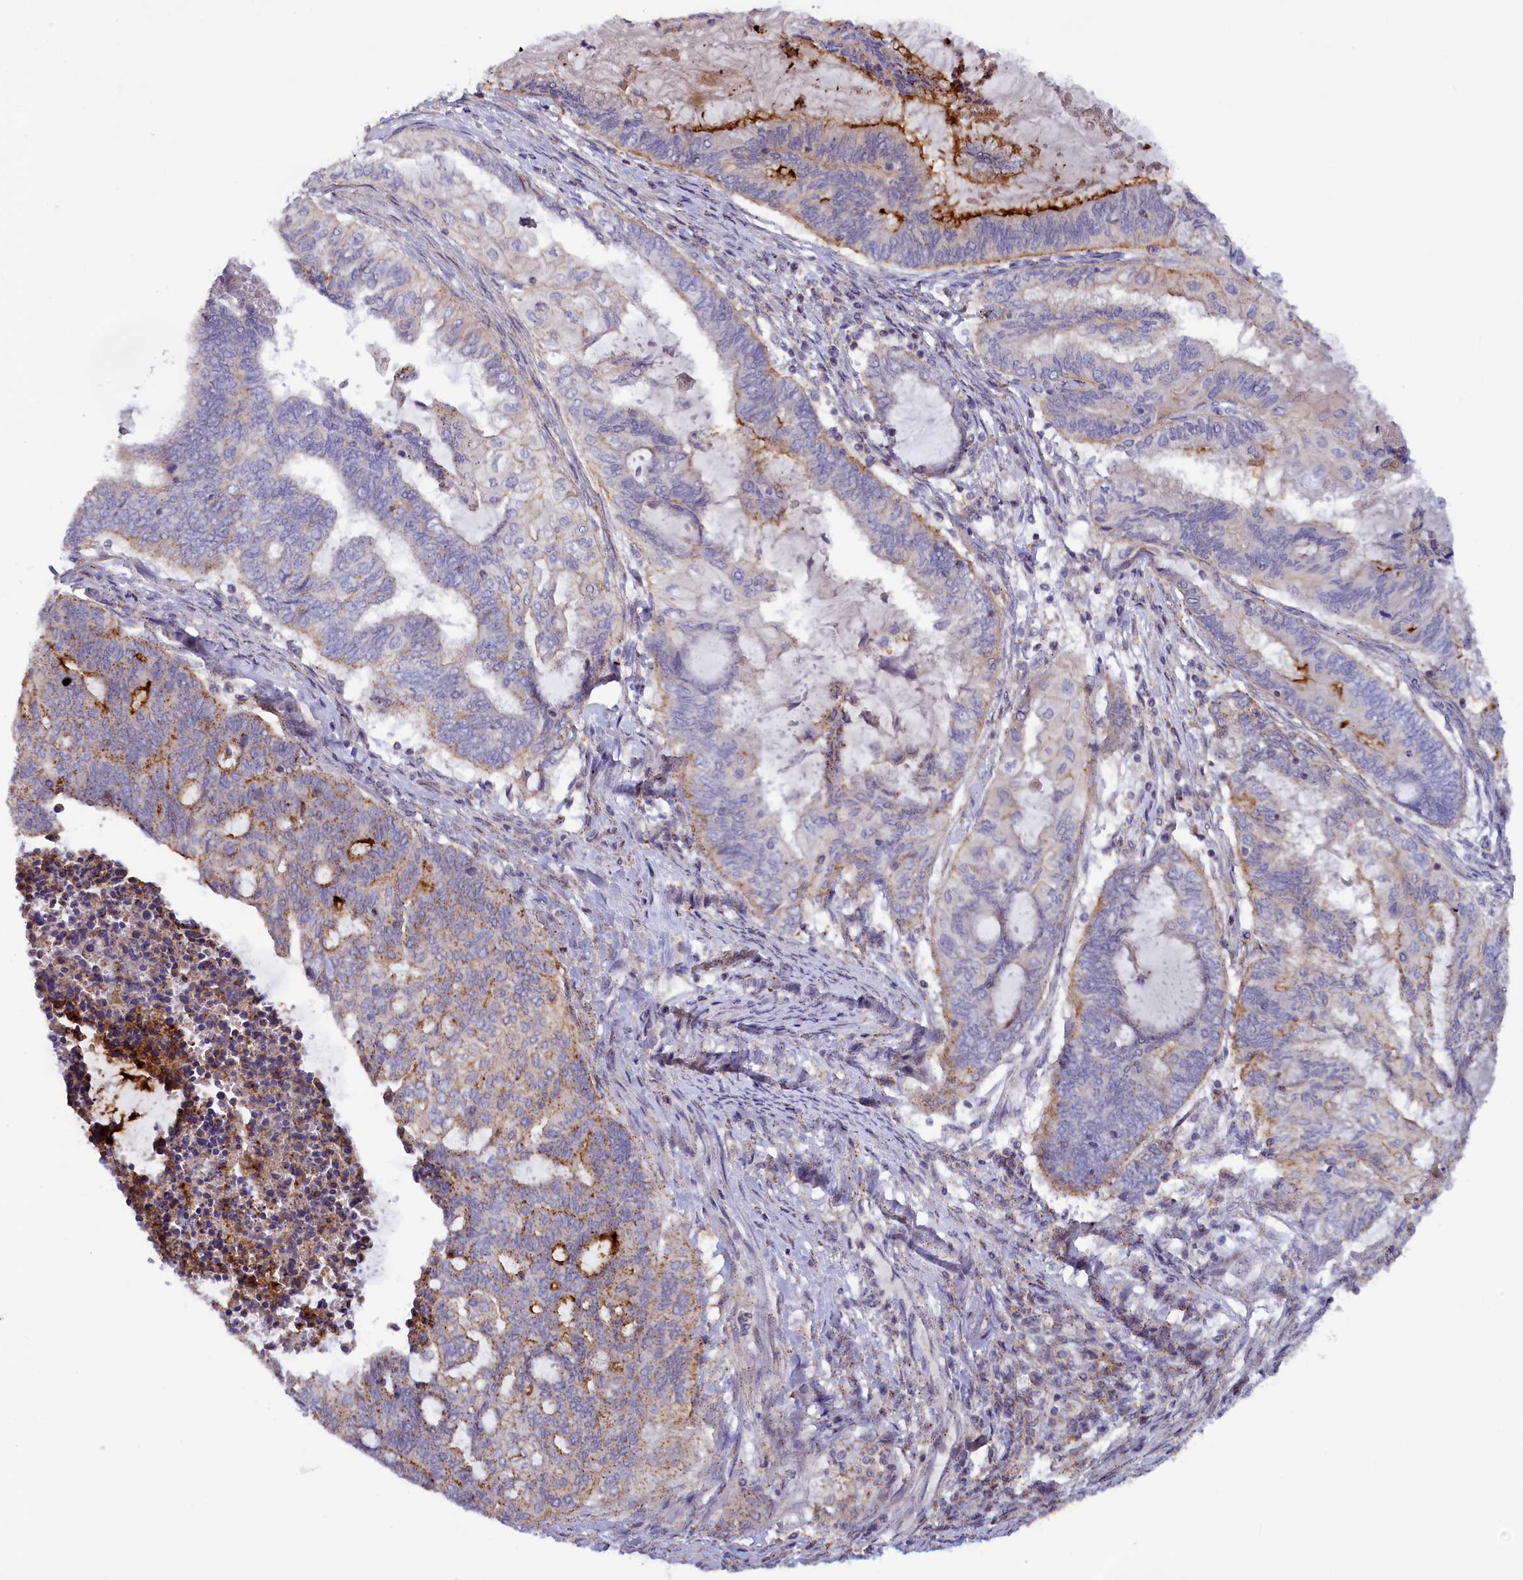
{"staining": {"intensity": "strong", "quantity": "<25%", "location": "cytoplasmic/membranous"}, "tissue": "endometrial cancer", "cell_type": "Tumor cells", "image_type": "cancer", "snomed": [{"axis": "morphology", "description": "Adenocarcinoma, NOS"}, {"axis": "topography", "description": "Uterus"}, {"axis": "topography", "description": "Endometrium"}], "caption": "About <25% of tumor cells in human endometrial cancer (adenocarcinoma) demonstrate strong cytoplasmic/membranous protein expression as visualized by brown immunohistochemical staining.", "gene": "HYKK", "patient": {"sex": "female", "age": 70}}